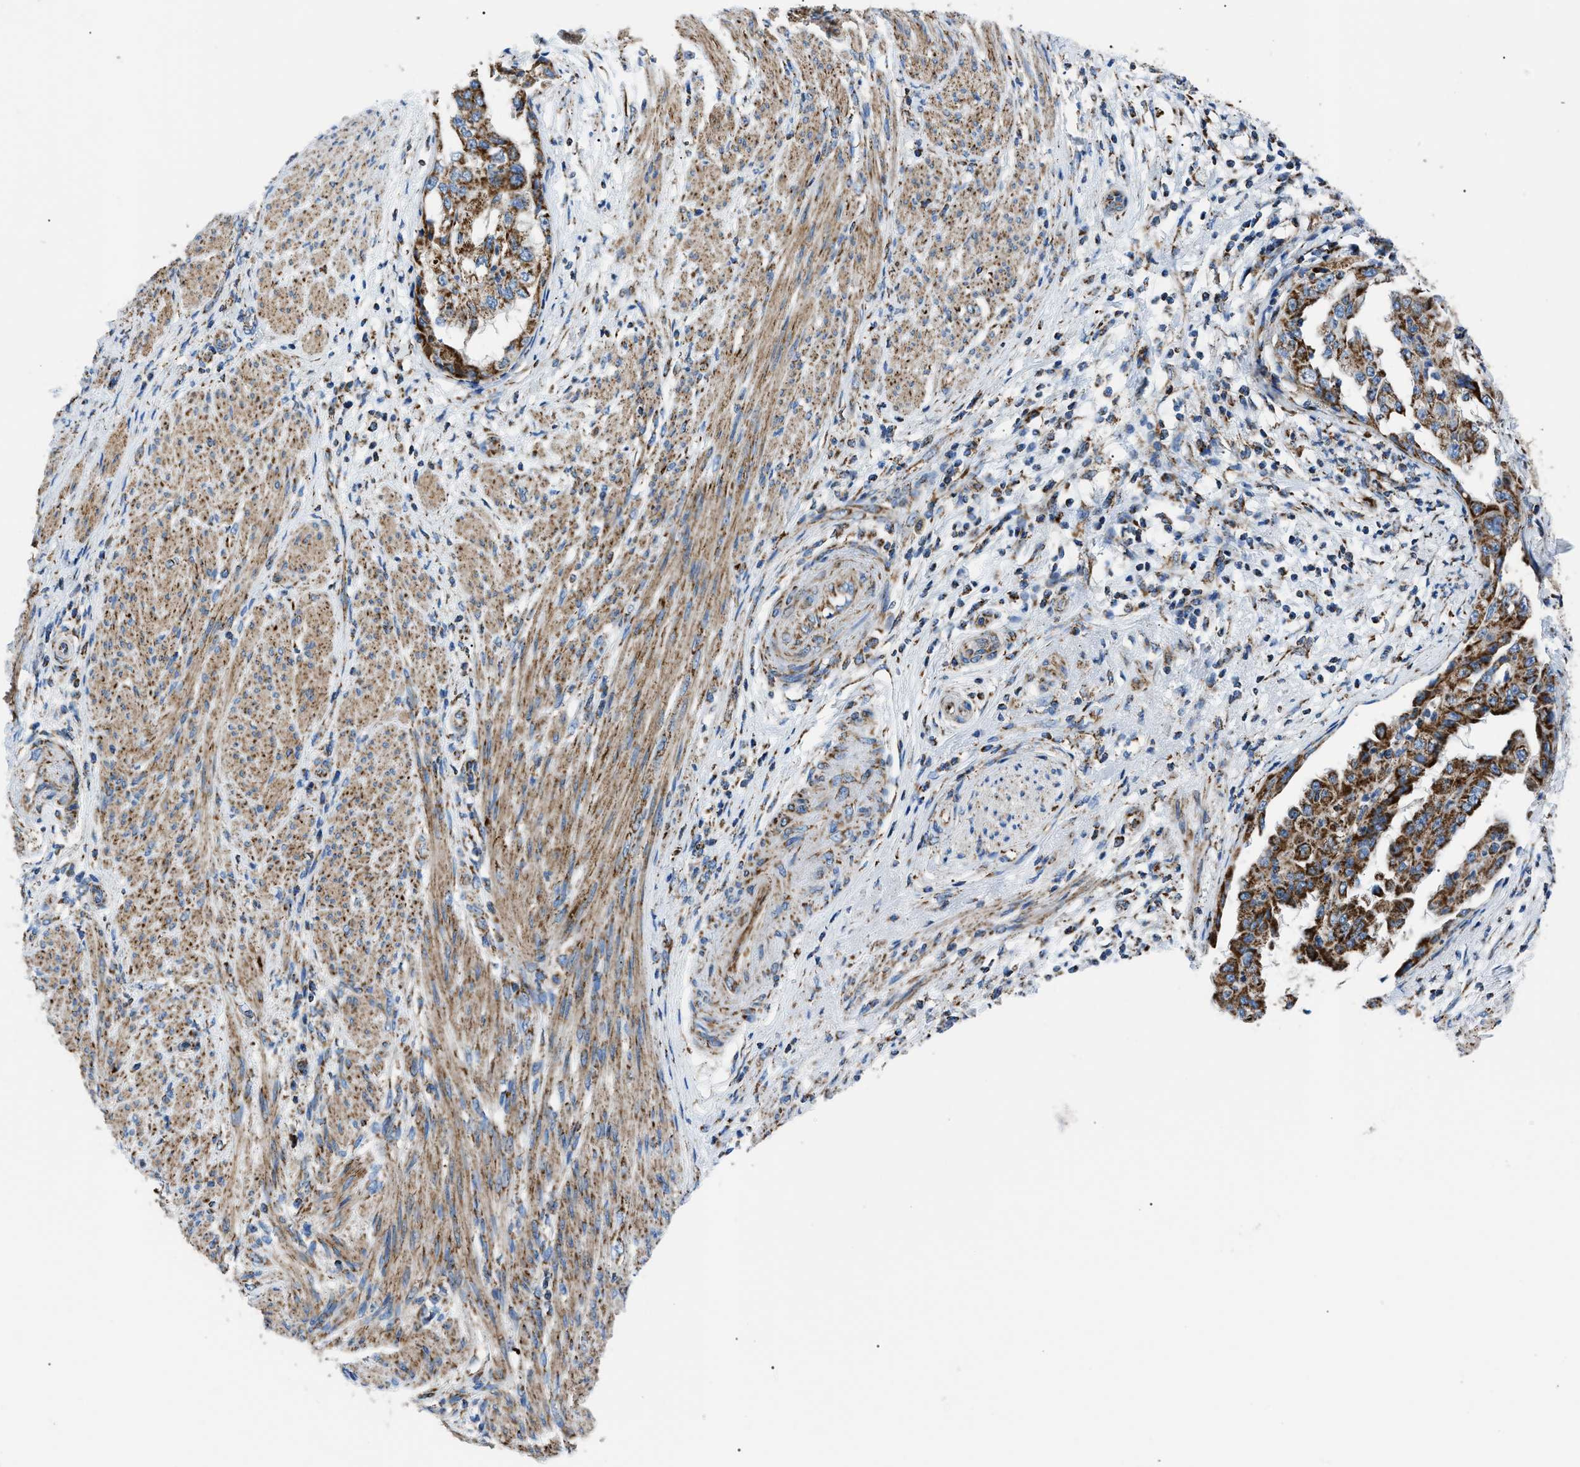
{"staining": {"intensity": "strong", "quantity": ">75%", "location": "cytoplasmic/membranous"}, "tissue": "endometrial cancer", "cell_type": "Tumor cells", "image_type": "cancer", "snomed": [{"axis": "morphology", "description": "Adenocarcinoma, NOS"}, {"axis": "topography", "description": "Endometrium"}], "caption": "A photomicrograph of endometrial cancer (adenocarcinoma) stained for a protein demonstrates strong cytoplasmic/membranous brown staining in tumor cells.", "gene": "PHB2", "patient": {"sex": "female", "age": 85}}